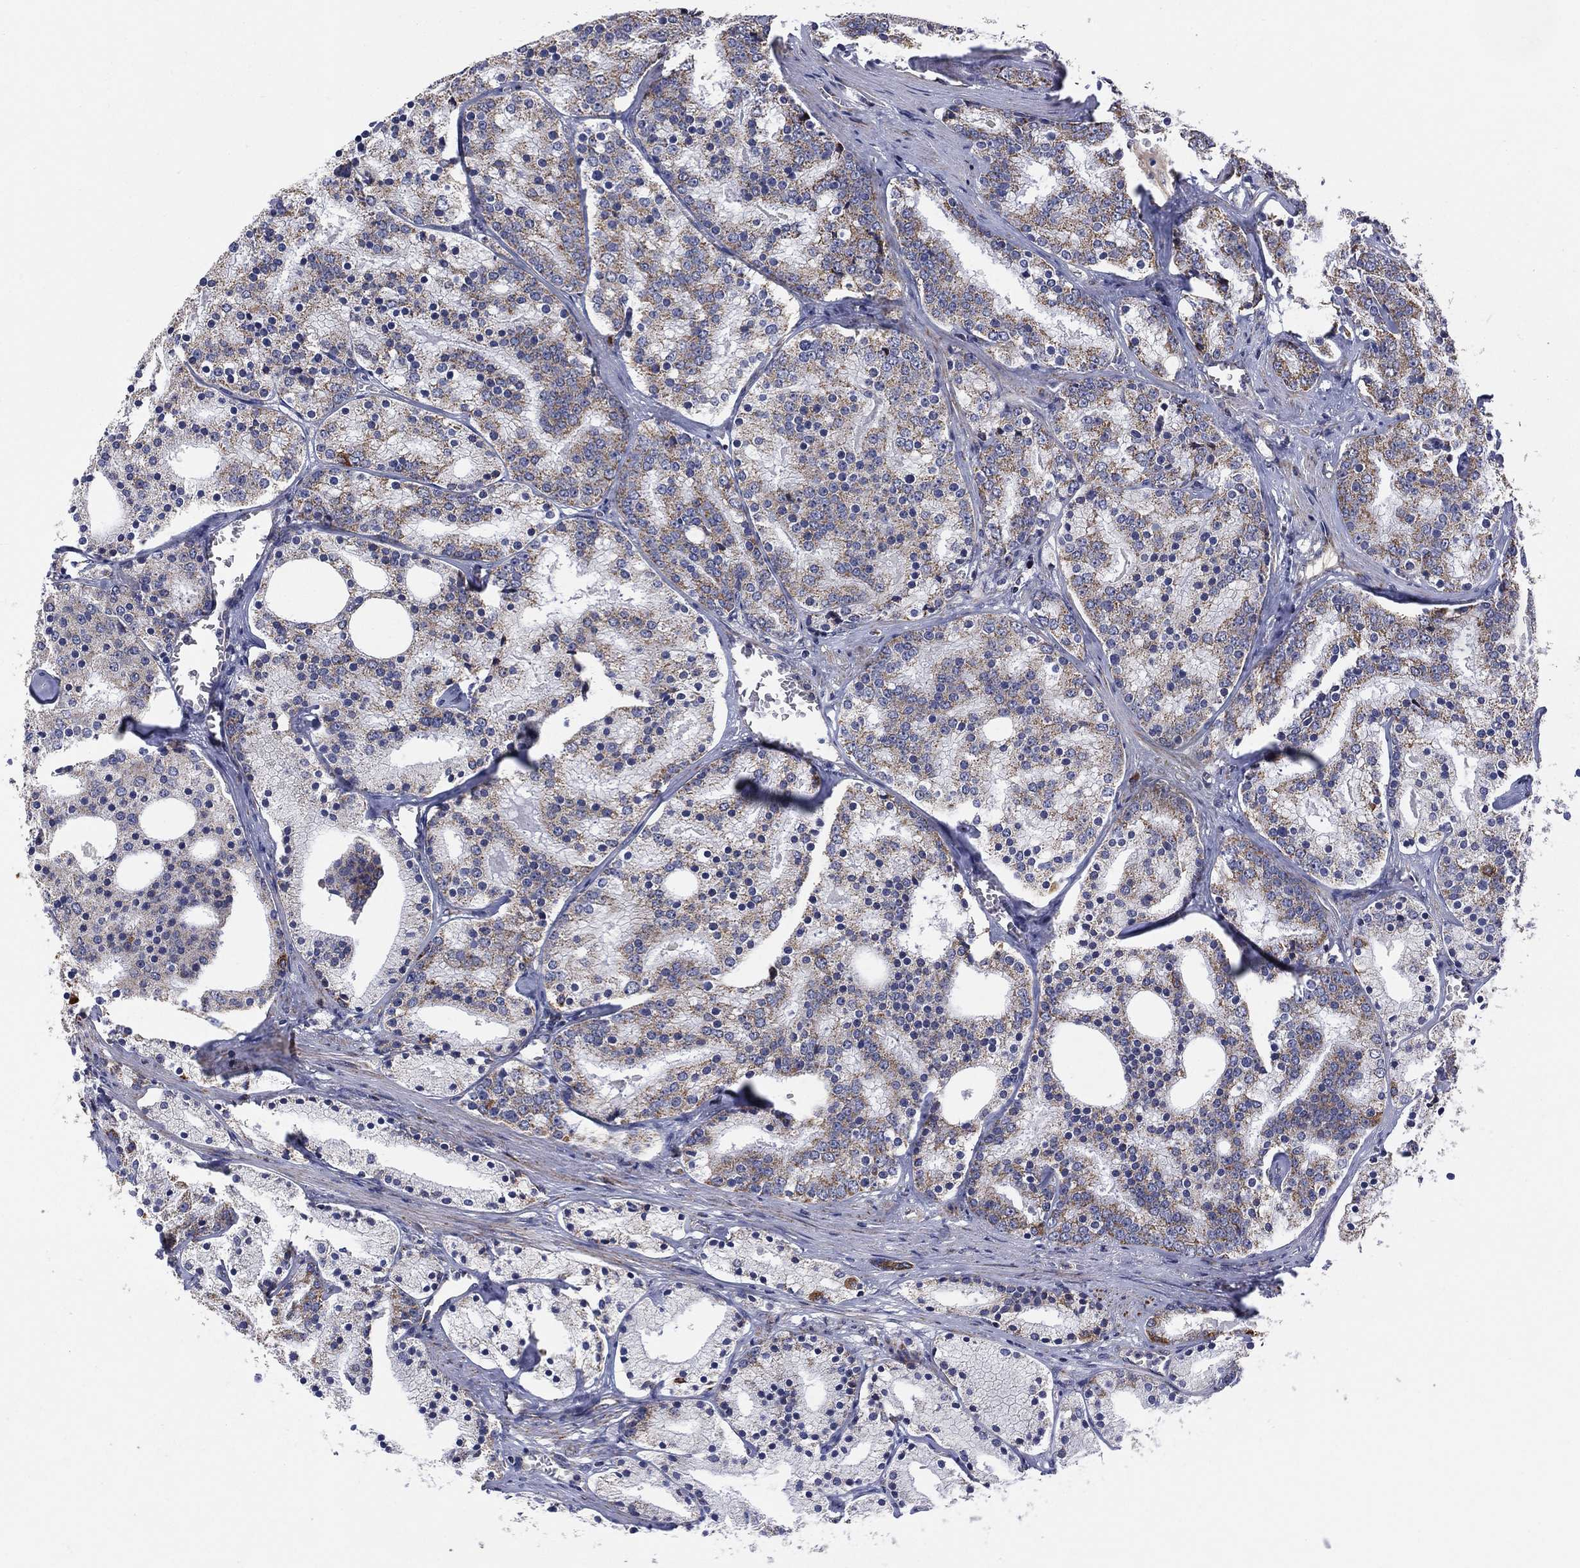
{"staining": {"intensity": "moderate", "quantity": "<25%", "location": "cytoplasmic/membranous"}, "tissue": "prostate cancer", "cell_type": "Tumor cells", "image_type": "cancer", "snomed": [{"axis": "morphology", "description": "Adenocarcinoma, NOS"}, {"axis": "topography", "description": "Prostate"}], "caption": "Protein staining of adenocarcinoma (prostate) tissue displays moderate cytoplasmic/membranous staining in approximately <25% of tumor cells. (brown staining indicates protein expression, while blue staining denotes nuclei).", "gene": "PPP2R5A", "patient": {"sex": "male", "age": 69}}